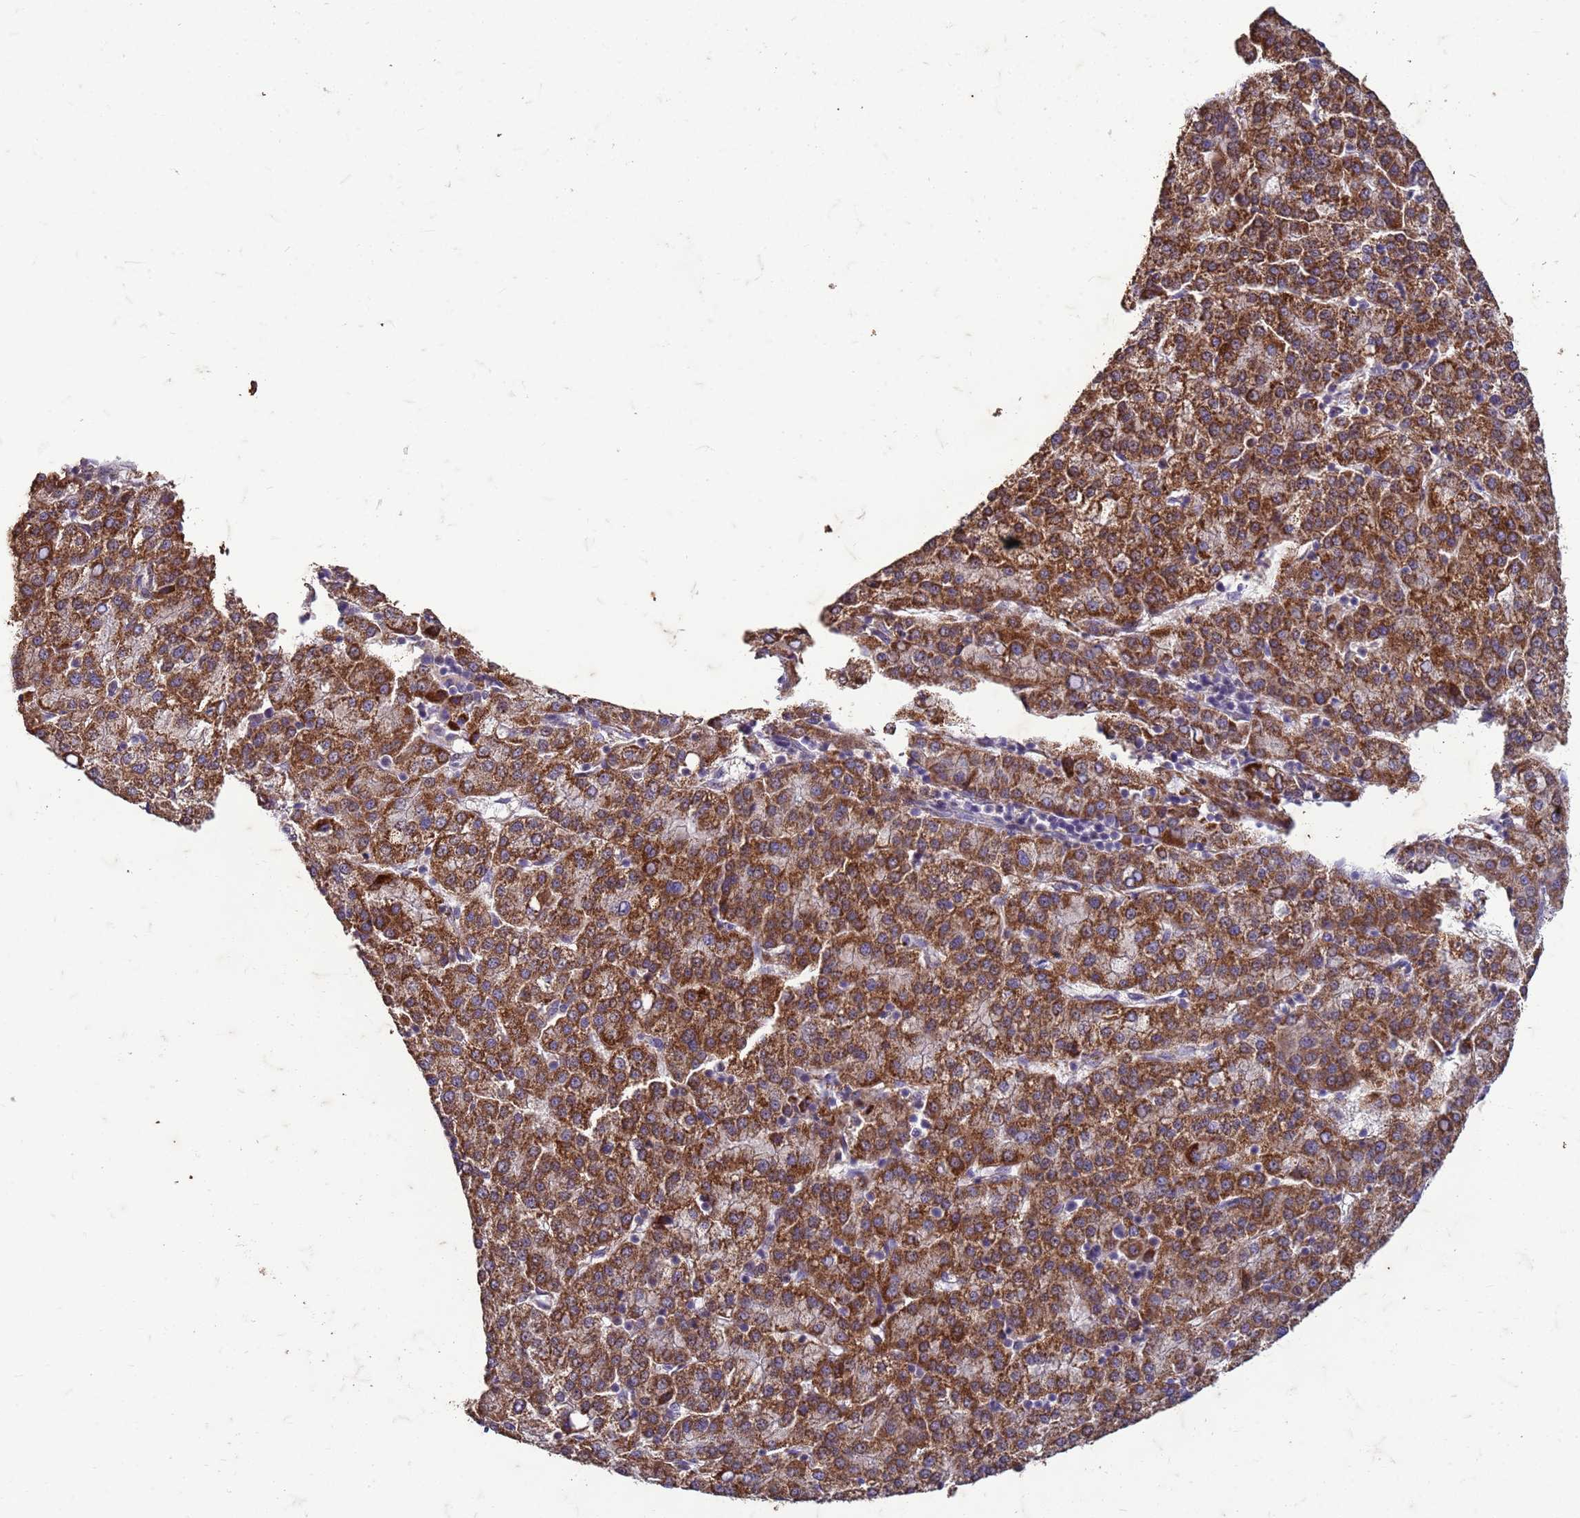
{"staining": {"intensity": "strong", "quantity": ">75%", "location": "cytoplasmic/membranous"}, "tissue": "liver cancer", "cell_type": "Tumor cells", "image_type": "cancer", "snomed": [{"axis": "morphology", "description": "Carcinoma, Hepatocellular, NOS"}, {"axis": "topography", "description": "Liver"}], "caption": "Protein staining exhibits strong cytoplasmic/membranous staining in about >75% of tumor cells in hepatocellular carcinoma (liver).", "gene": "SLC25A15", "patient": {"sex": "female", "age": 58}}